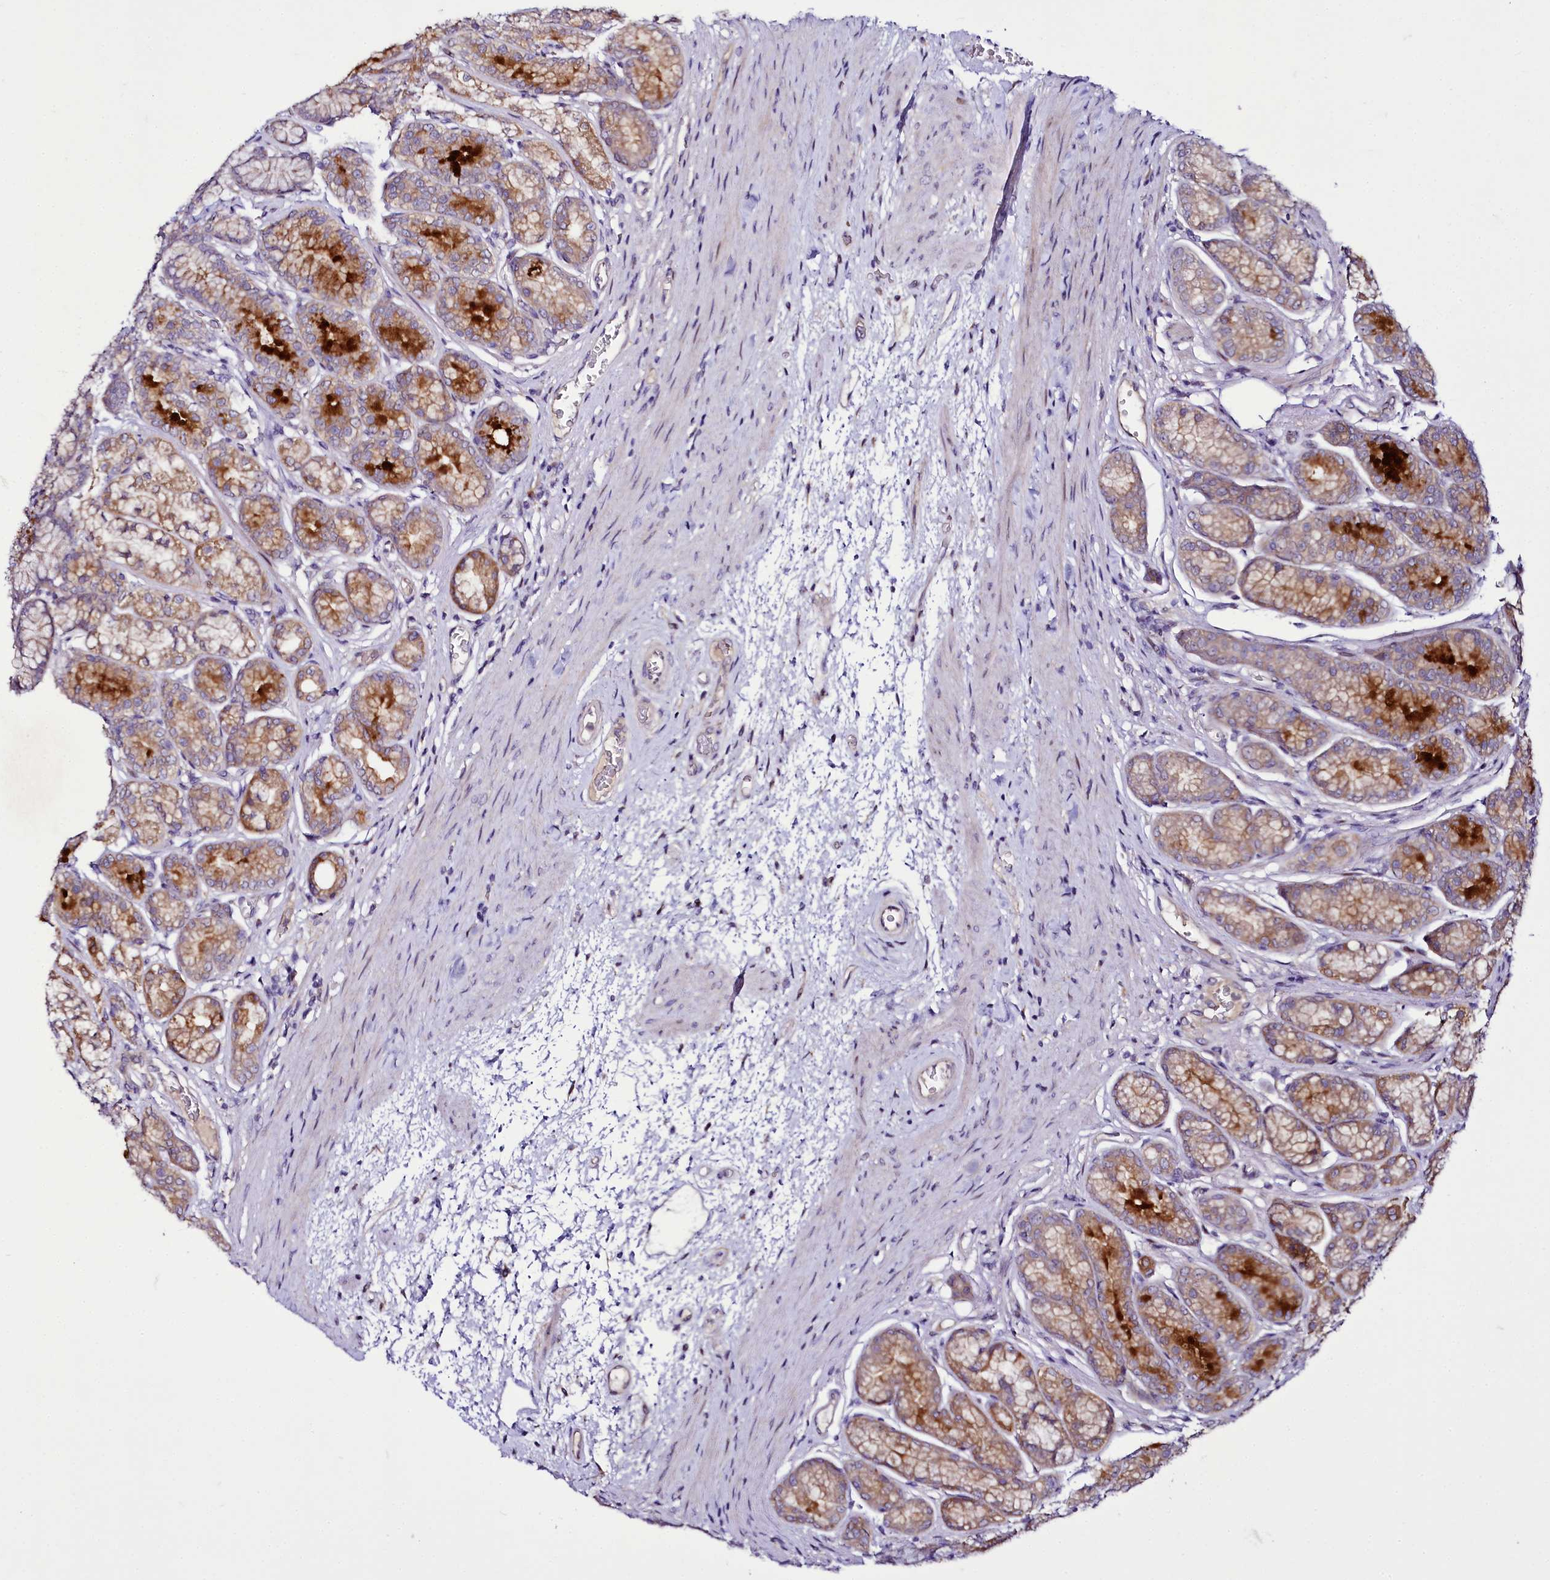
{"staining": {"intensity": "strong", "quantity": "<25%", "location": "cytoplasmic/membranous"}, "tissue": "stomach", "cell_type": "Glandular cells", "image_type": "normal", "snomed": [{"axis": "morphology", "description": "Normal tissue, NOS"}, {"axis": "morphology", "description": "Adenocarcinoma, NOS"}, {"axis": "morphology", "description": "Adenocarcinoma, High grade"}, {"axis": "topography", "description": "Stomach, upper"}, {"axis": "topography", "description": "Stomach"}], "caption": "This is an image of immunohistochemistry staining of normal stomach, which shows strong expression in the cytoplasmic/membranous of glandular cells.", "gene": "ZC3H12C", "patient": {"sex": "female", "age": 65}}